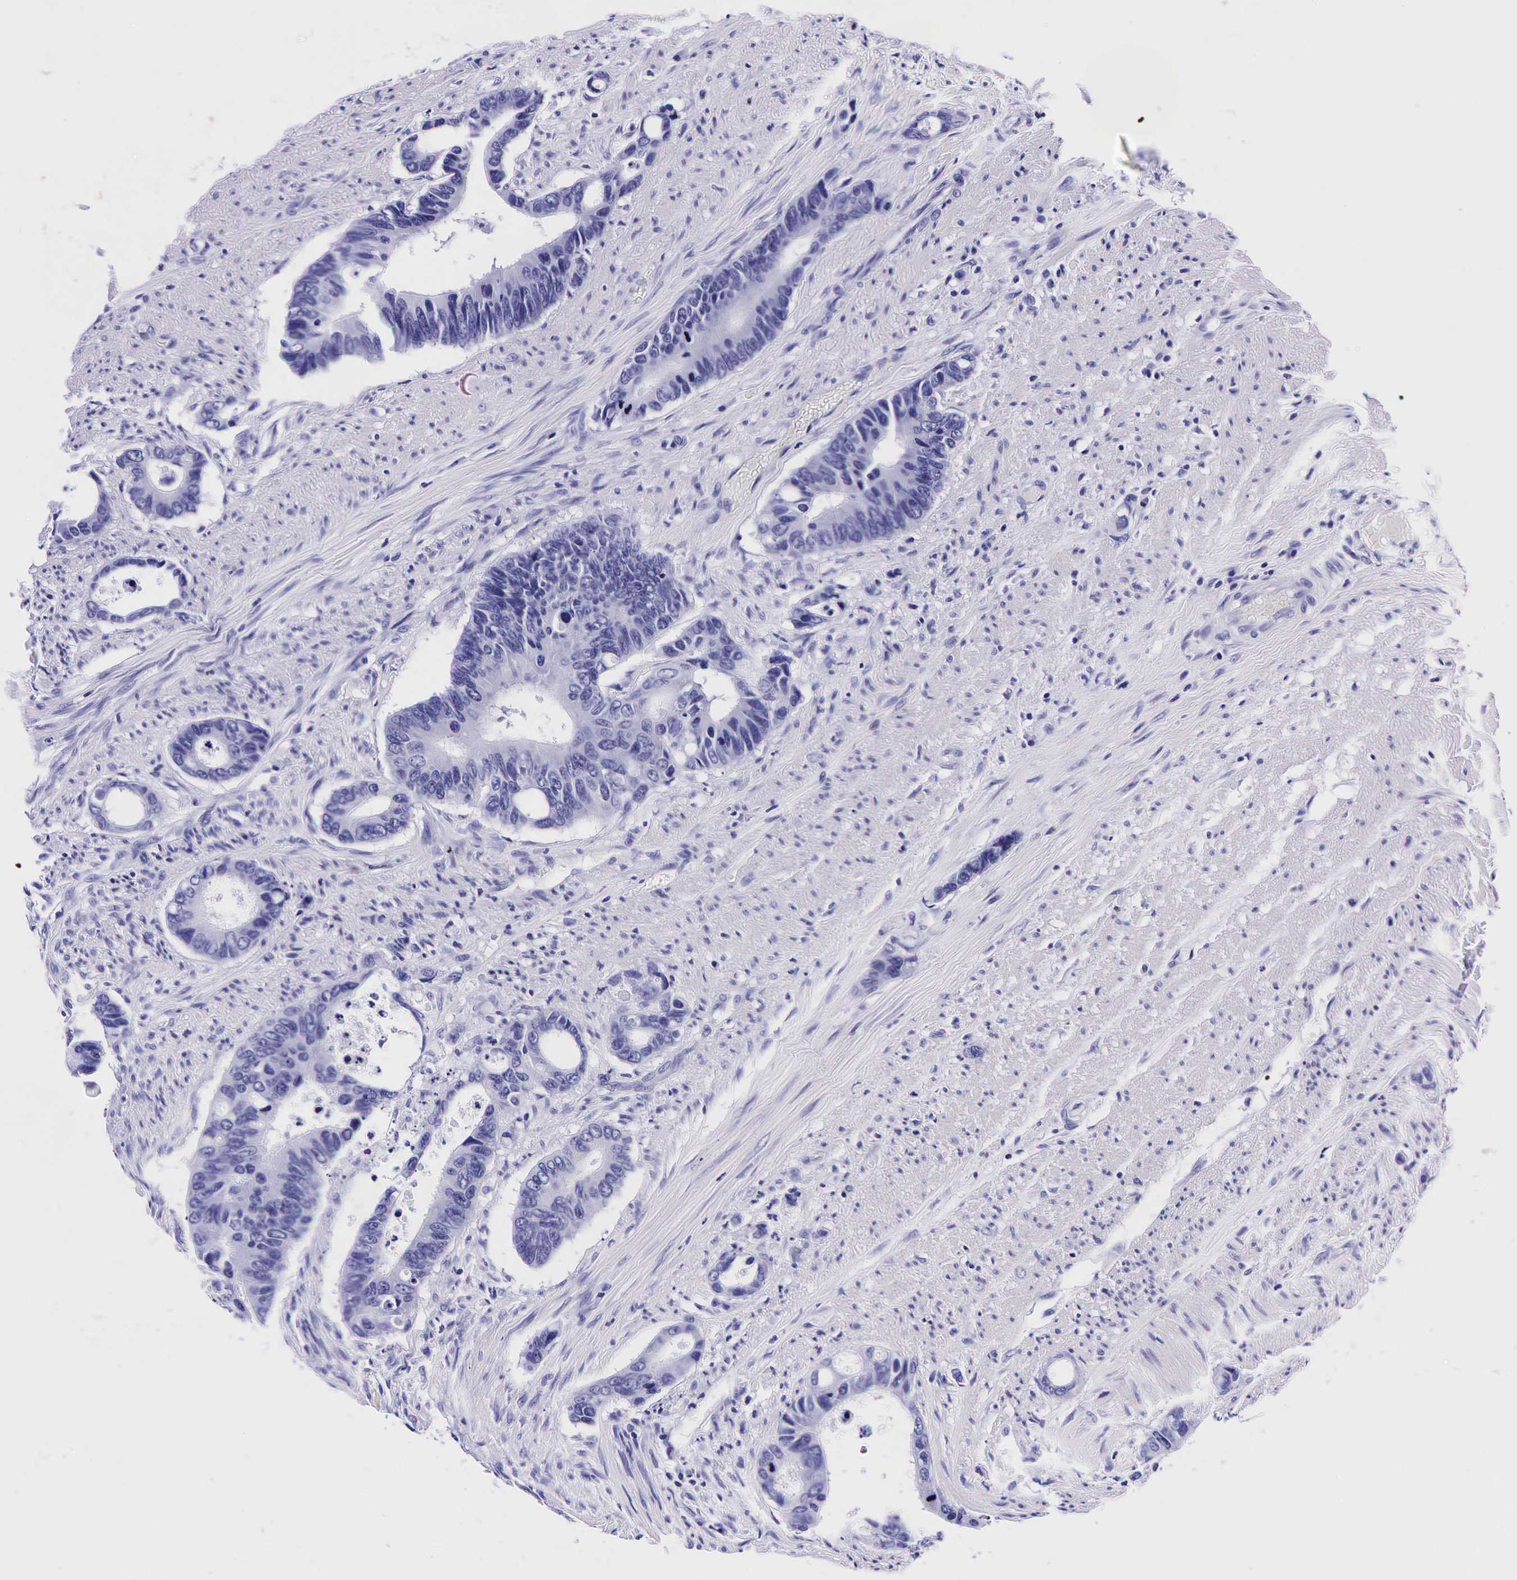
{"staining": {"intensity": "negative", "quantity": "none", "location": "none"}, "tissue": "colorectal cancer", "cell_type": "Tumor cells", "image_type": "cancer", "snomed": [{"axis": "morphology", "description": "Adenocarcinoma, NOS"}, {"axis": "topography", "description": "Colon"}], "caption": "DAB (3,3'-diaminobenzidine) immunohistochemical staining of human adenocarcinoma (colorectal) demonstrates no significant positivity in tumor cells.", "gene": "GCG", "patient": {"sex": "male", "age": 49}}